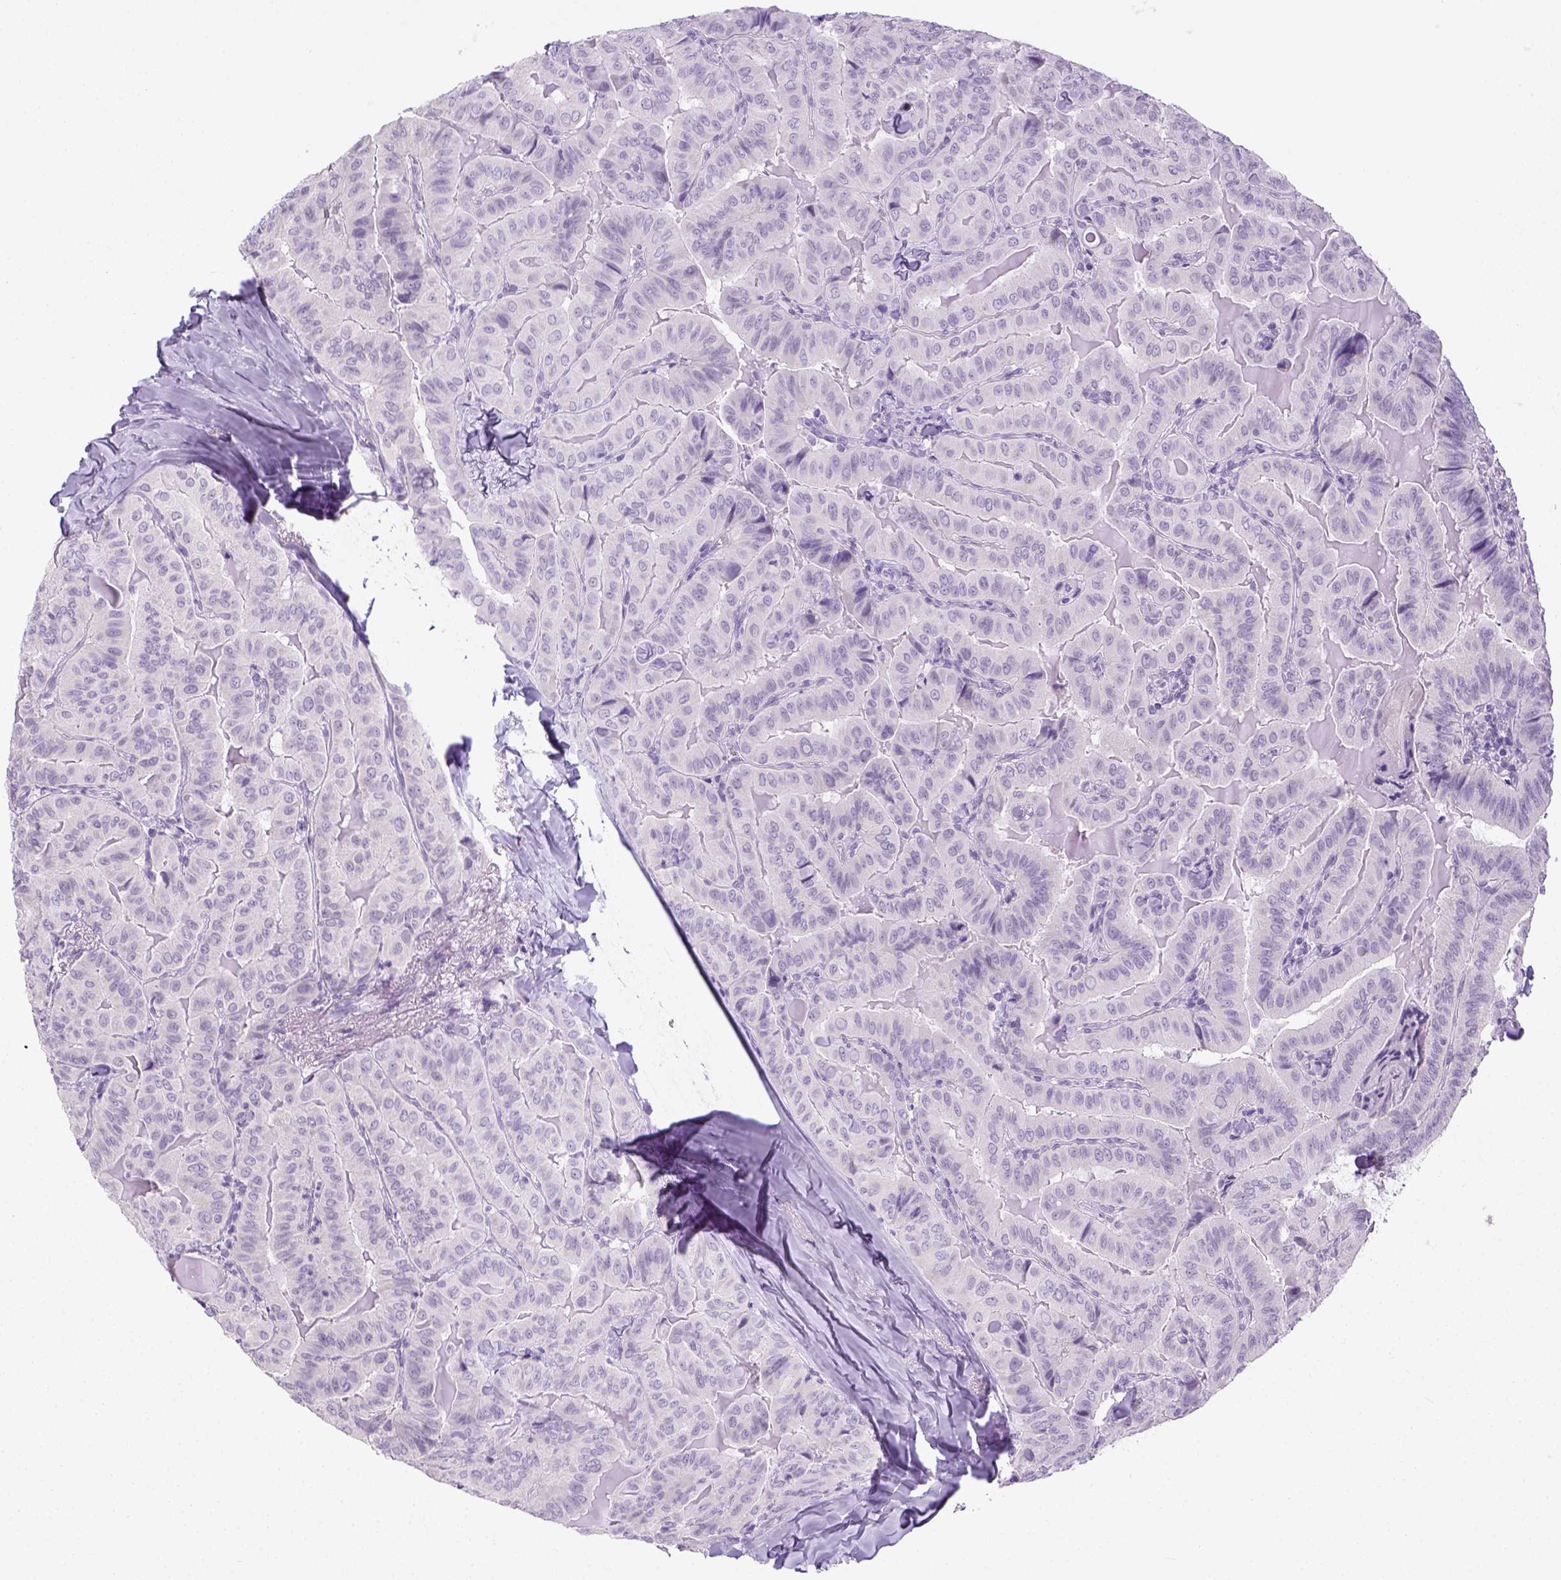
{"staining": {"intensity": "negative", "quantity": "none", "location": "none"}, "tissue": "thyroid cancer", "cell_type": "Tumor cells", "image_type": "cancer", "snomed": [{"axis": "morphology", "description": "Papillary adenocarcinoma, NOS"}, {"axis": "topography", "description": "Thyroid gland"}], "caption": "This is a micrograph of IHC staining of thyroid cancer, which shows no staining in tumor cells.", "gene": "LGSN", "patient": {"sex": "female", "age": 68}}